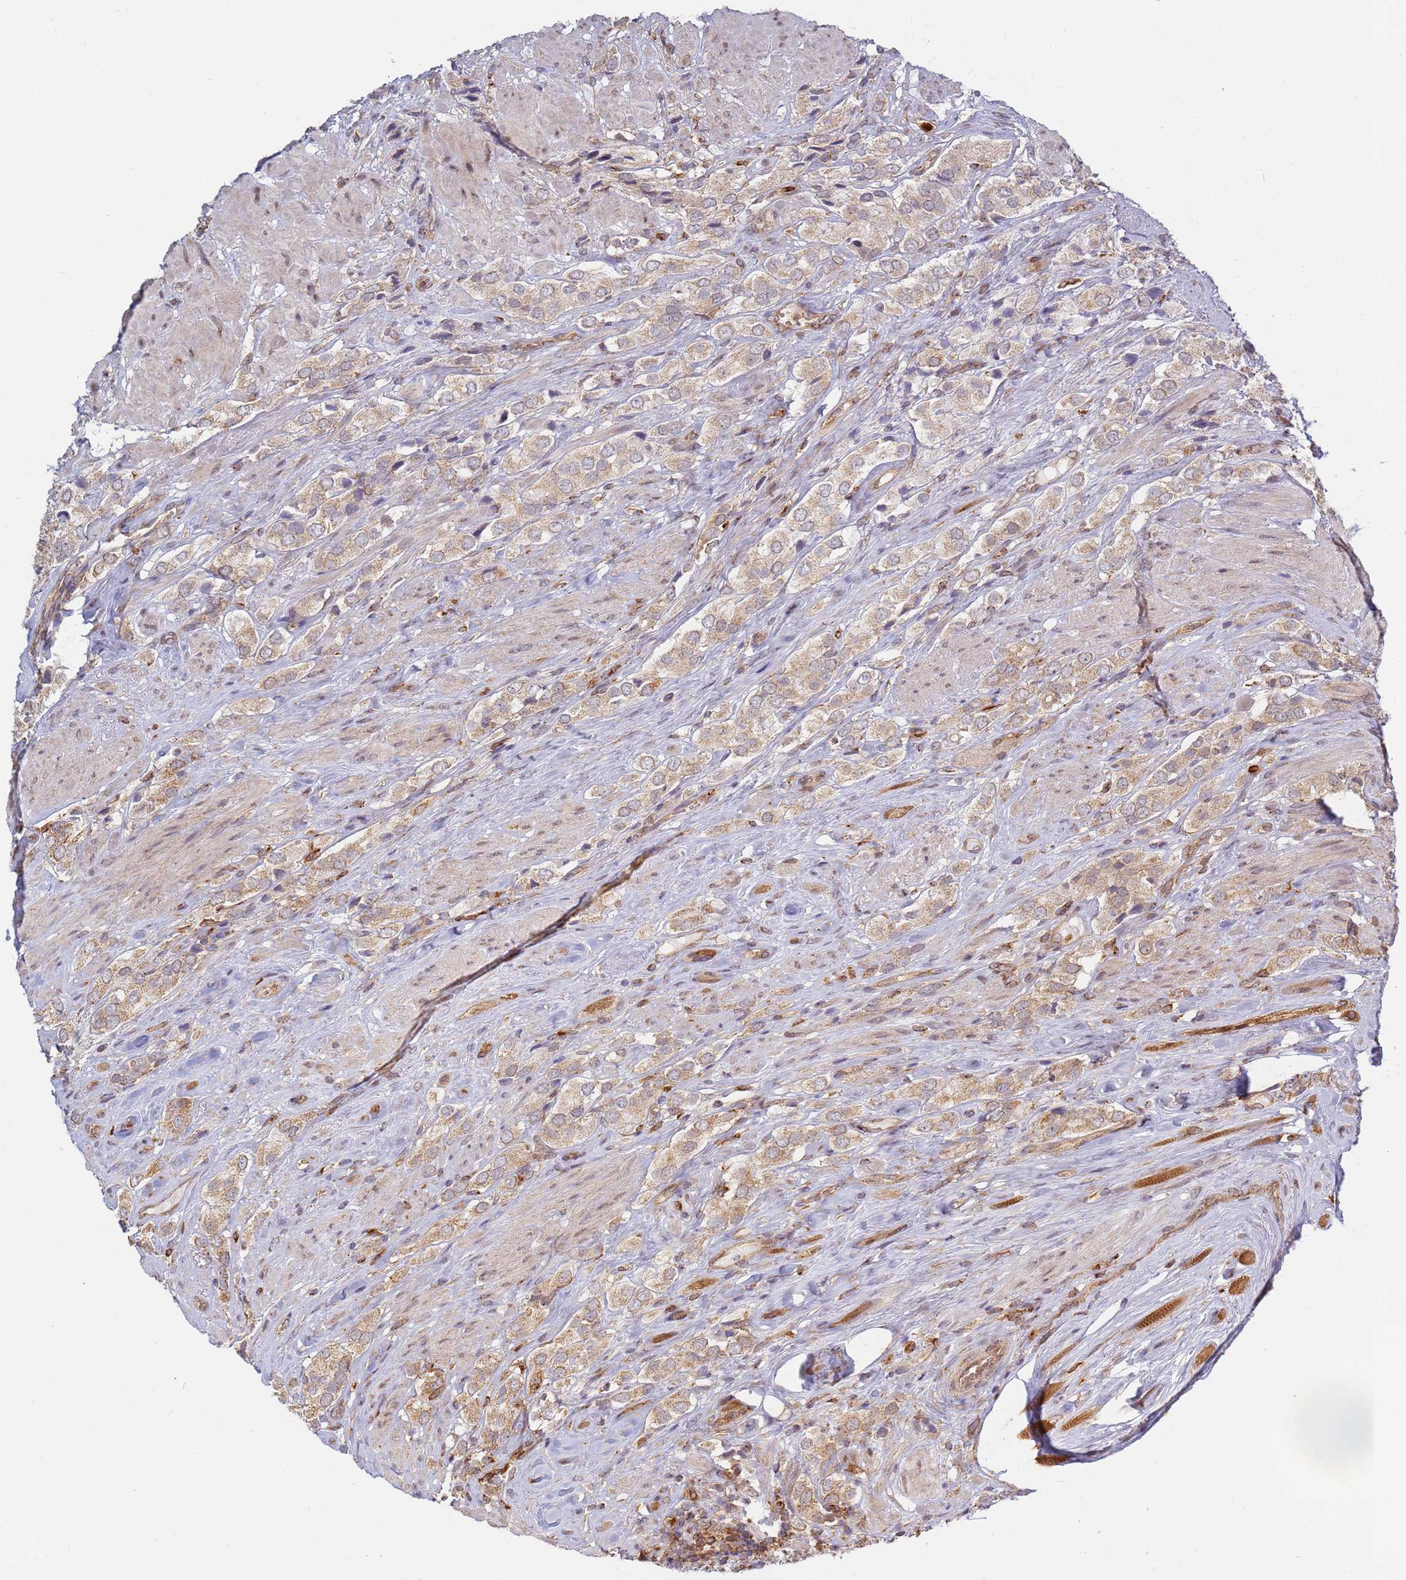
{"staining": {"intensity": "moderate", "quantity": "<25%", "location": "cytoplasmic/membranous"}, "tissue": "prostate cancer", "cell_type": "Tumor cells", "image_type": "cancer", "snomed": [{"axis": "morphology", "description": "Adenocarcinoma, High grade"}, {"axis": "topography", "description": "Prostate and seminal vesicle, NOS"}], "caption": "Human prostate cancer stained with a protein marker demonstrates moderate staining in tumor cells.", "gene": "CEP170", "patient": {"sex": "male", "age": 64}}